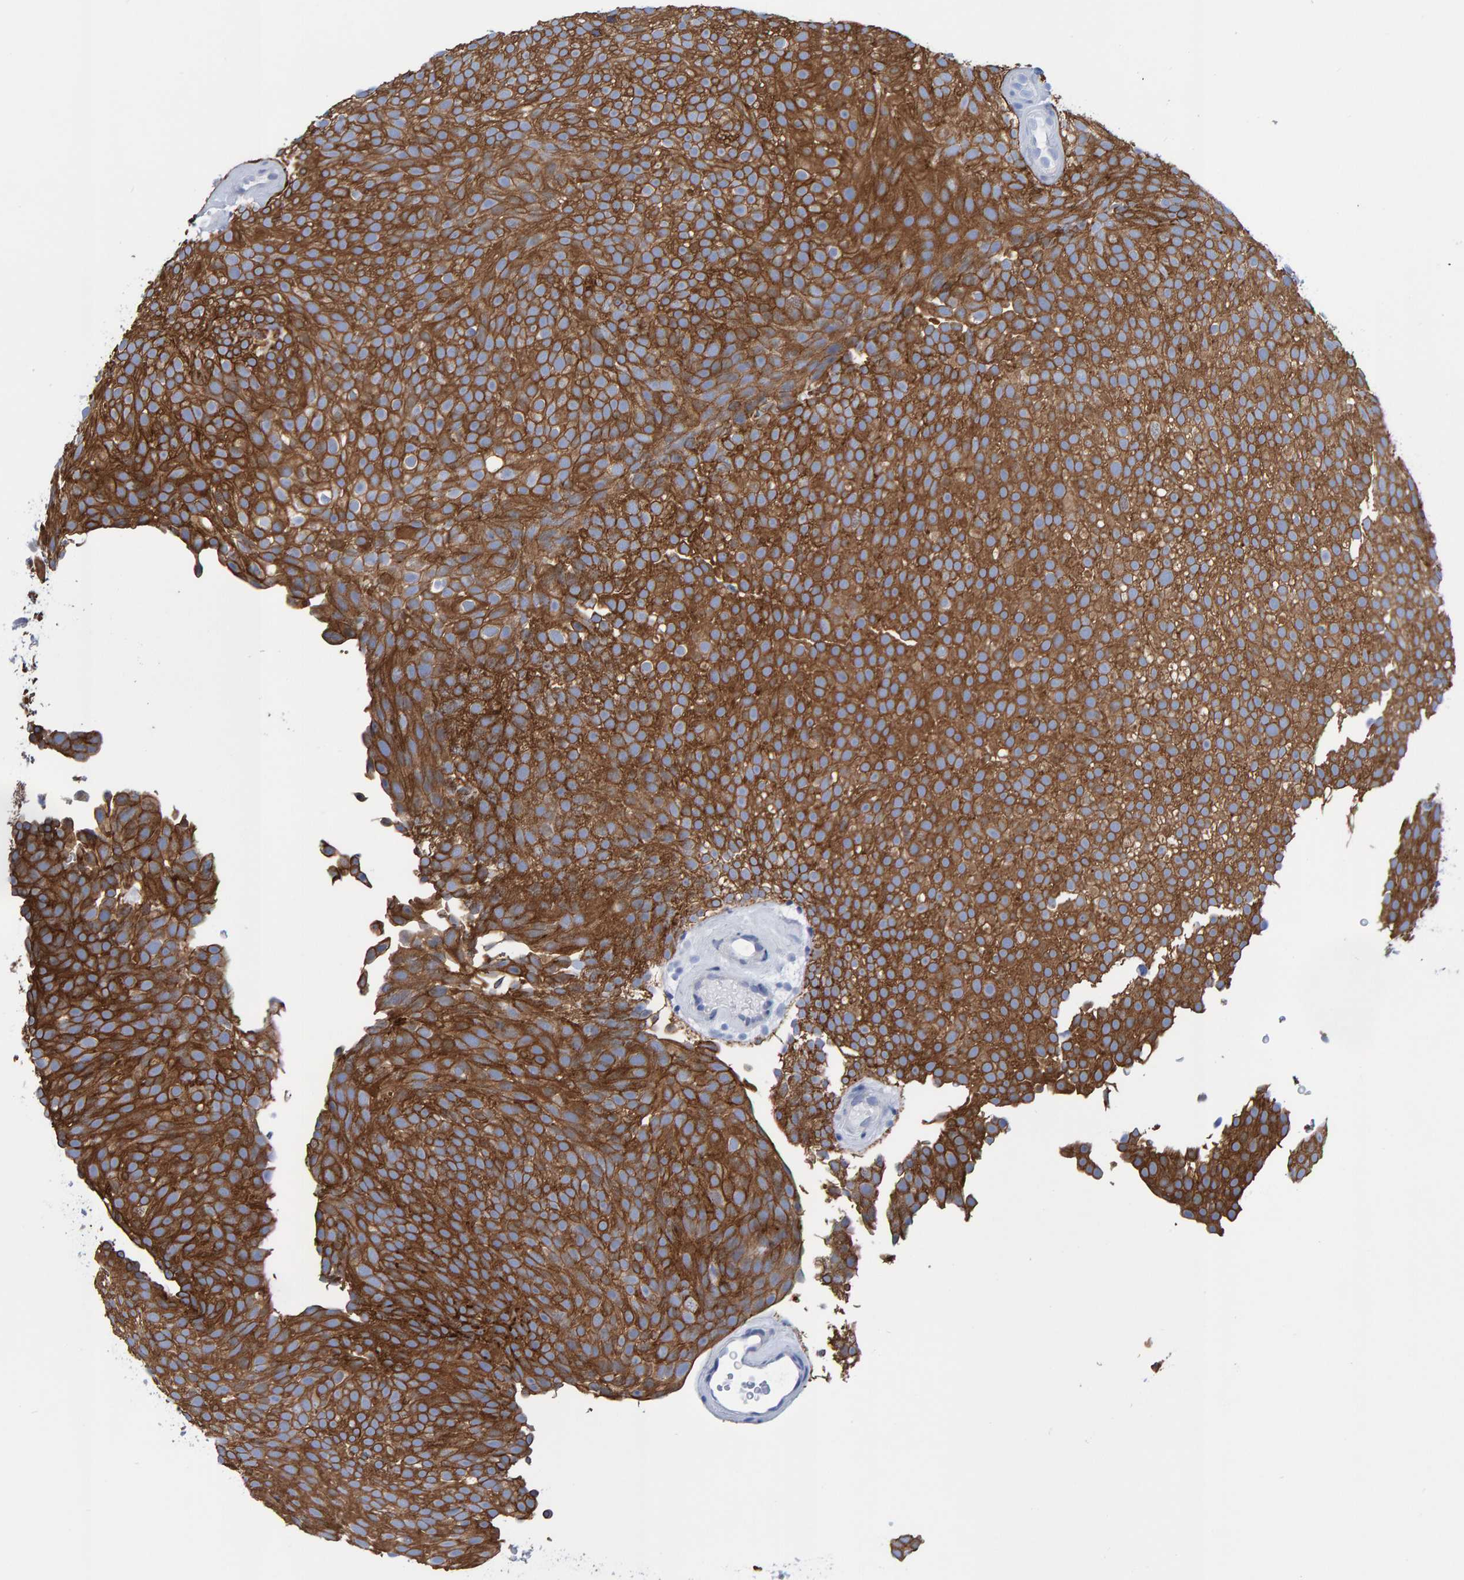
{"staining": {"intensity": "strong", "quantity": ">75%", "location": "cytoplasmic/membranous"}, "tissue": "urothelial cancer", "cell_type": "Tumor cells", "image_type": "cancer", "snomed": [{"axis": "morphology", "description": "Urothelial carcinoma, Low grade"}, {"axis": "topography", "description": "Urinary bladder"}], "caption": "Immunohistochemical staining of urothelial carcinoma (low-grade) shows strong cytoplasmic/membranous protein expression in approximately >75% of tumor cells.", "gene": "JAKMIP3", "patient": {"sex": "male", "age": 78}}